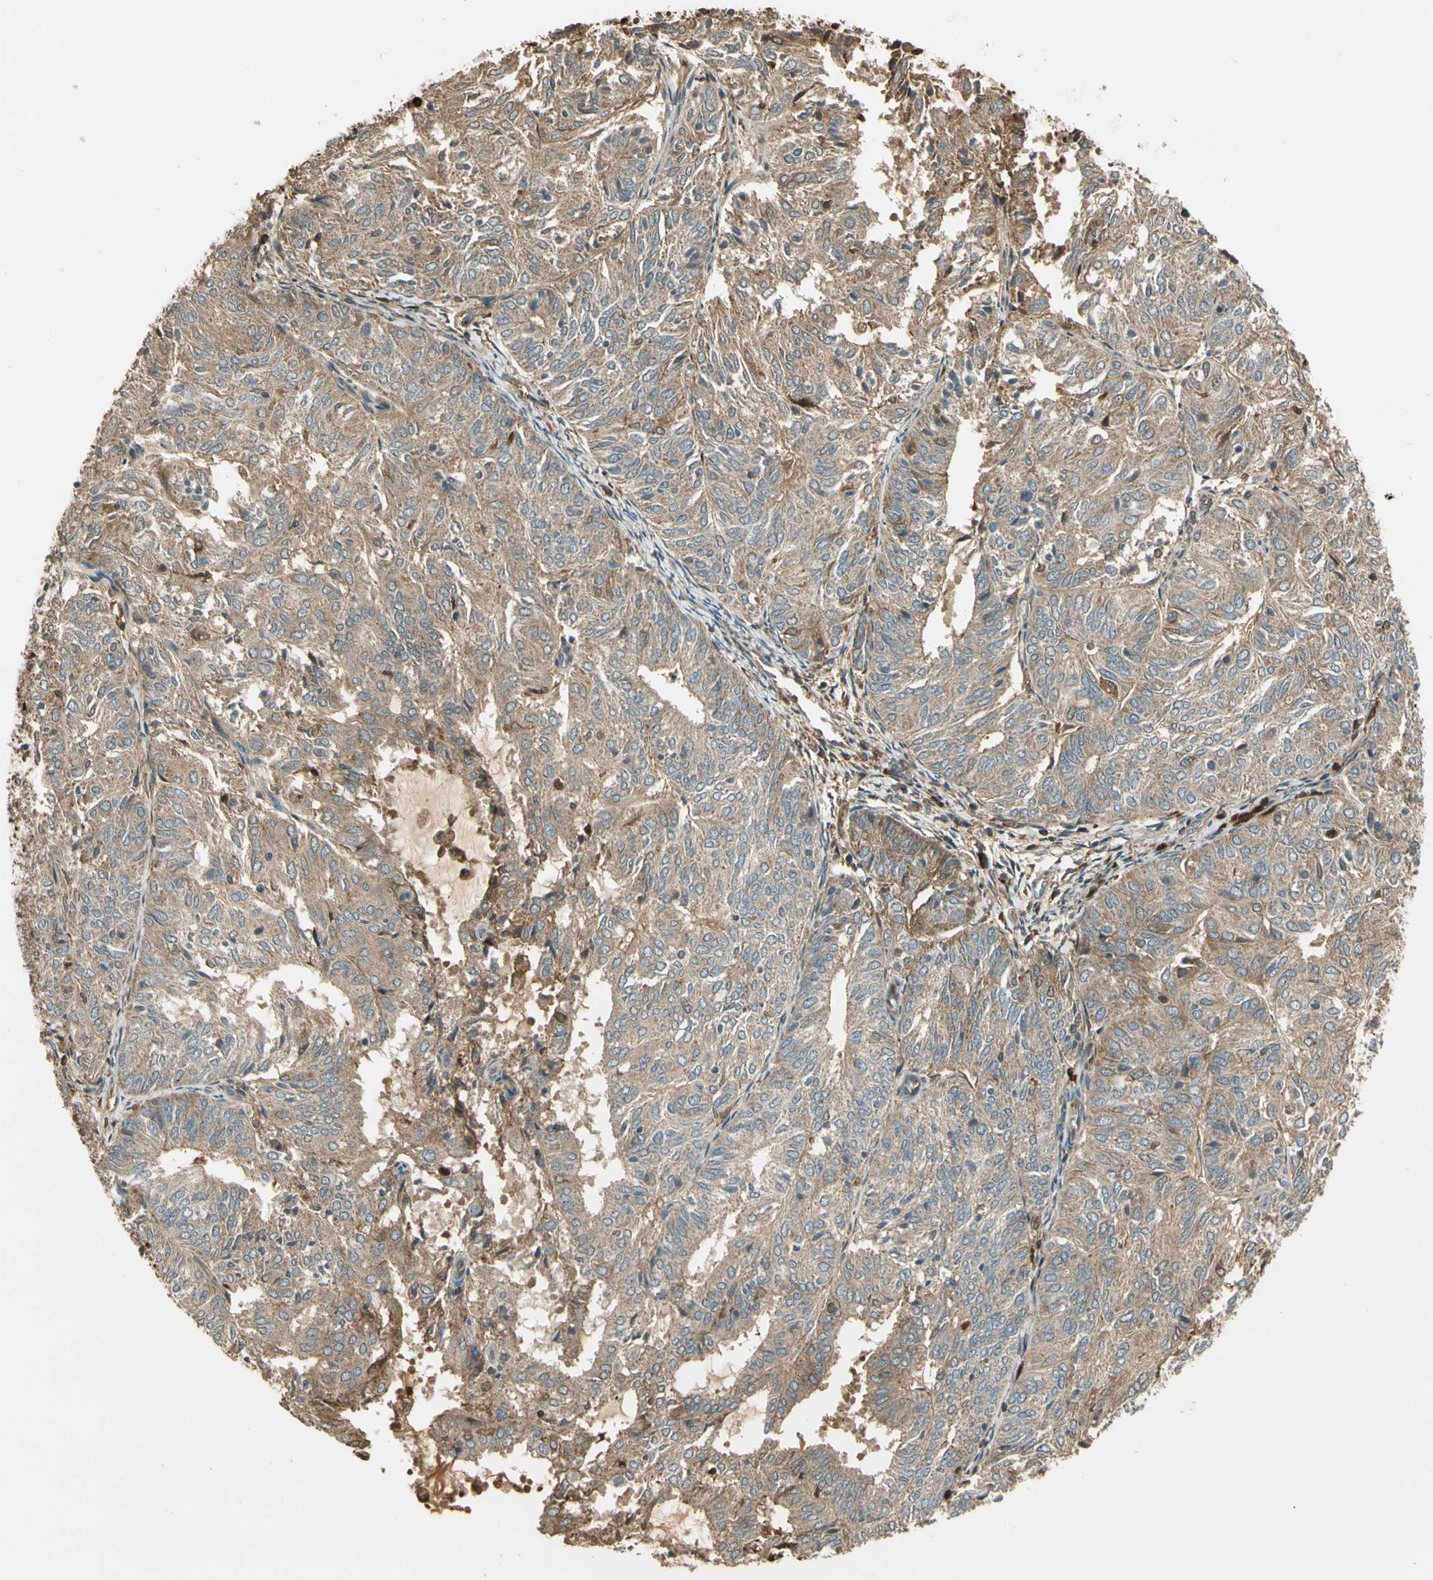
{"staining": {"intensity": "weak", "quantity": ">75%", "location": "cytoplasmic/membranous"}, "tissue": "endometrial cancer", "cell_type": "Tumor cells", "image_type": "cancer", "snomed": [{"axis": "morphology", "description": "Adenocarcinoma, NOS"}, {"axis": "topography", "description": "Uterus"}], "caption": "Tumor cells exhibit low levels of weak cytoplasmic/membranous expression in about >75% of cells in human adenocarcinoma (endometrial).", "gene": "STX11", "patient": {"sex": "female", "age": 60}}